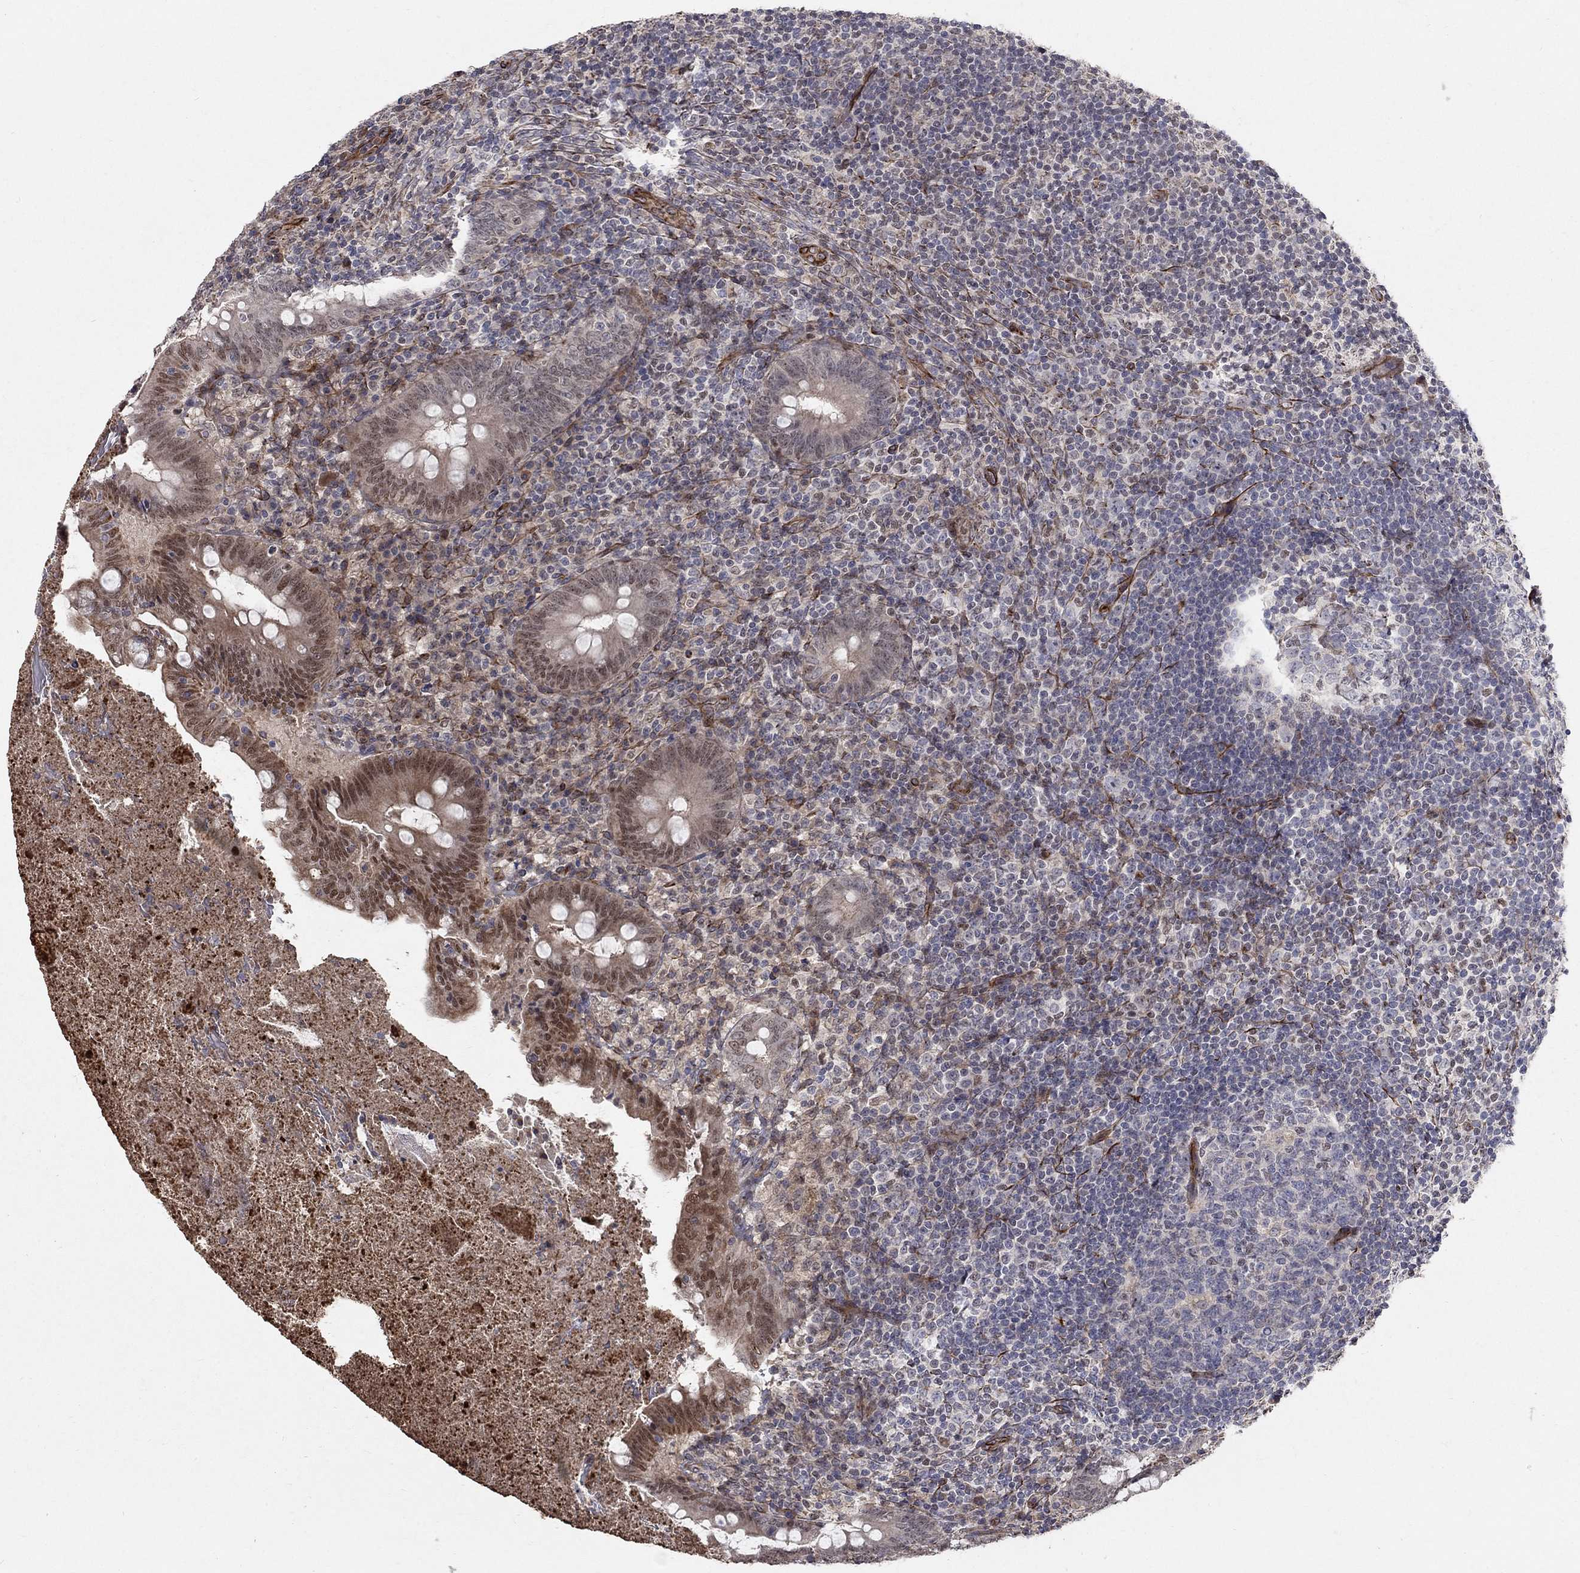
{"staining": {"intensity": "weak", "quantity": "25%-75%", "location": "cytoplasmic/membranous,nuclear"}, "tissue": "appendix", "cell_type": "Glandular cells", "image_type": "normal", "snomed": [{"axis": "morphology", "description": "Normal tissue, NOS"}, {"axis": "topography", "description": "Appendix"}], "caption": "A high-resolution histopathology image shows immunohistochemistry staining of normal appendix, which displays weak cytoplasmic/membranous,nuclear expression in approximately 25%-75% of glandular cells. (Stains: DAB in brown, nuclei in blue, Microscopy: brightfield microscopy at high magnification).", "gene": "MSRA", "patient": {"sex": "male", "age": 47}}